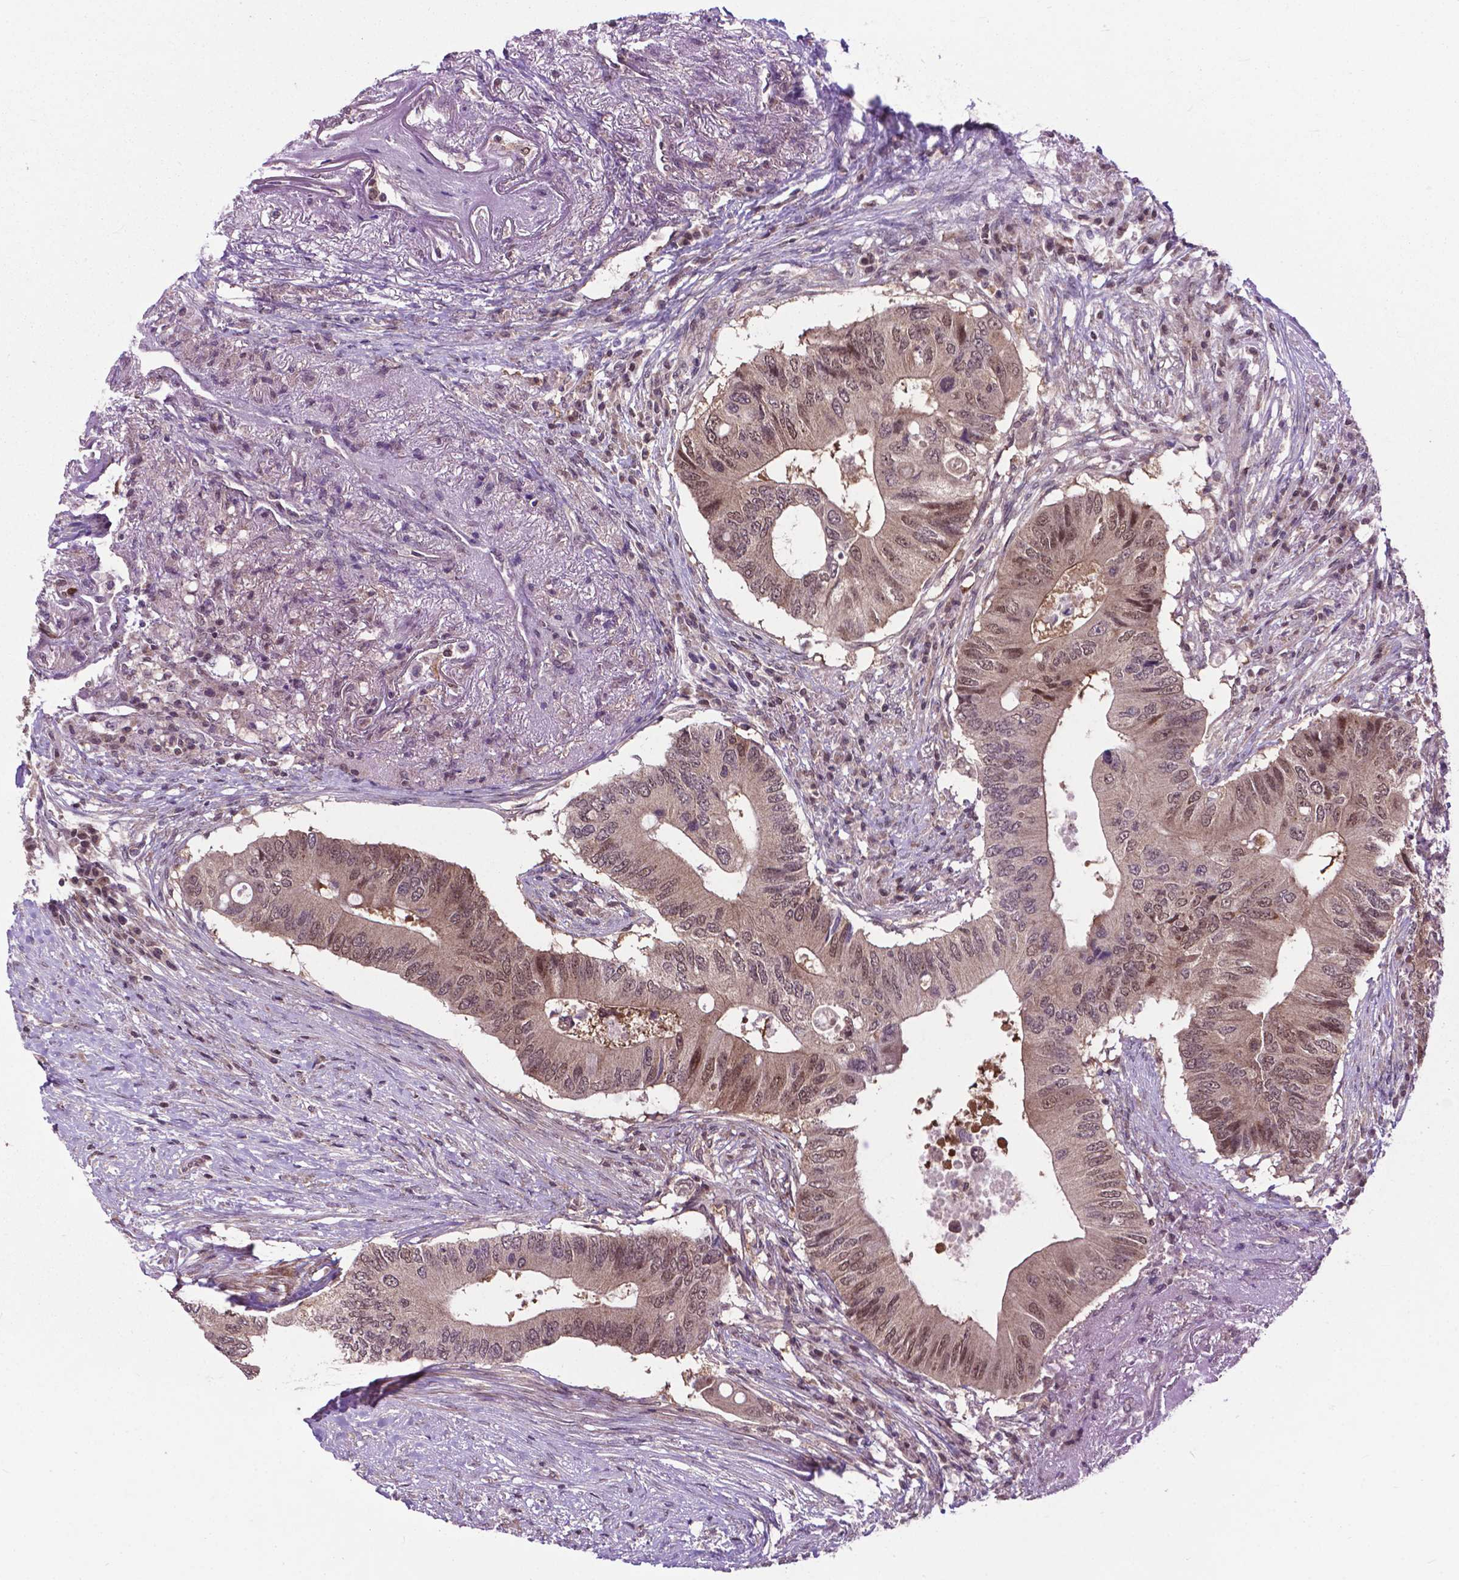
{"staining": {"intensity": "moderate", "quantity": "25%-75%", "location": "nuclear"}, "tissue": "colorectal cancer", "cell_type": "Tumor cells", "image_type": "cancer", "snomed": [{"axis": "morphology", "description": "Adenocarcinoma, NOS"}, {"axis": "topography", "description": "Colon"}], "caption": "Protein staining reveals moderate nuclear staining in about 25%-75% of tumor cells in colorectal adenocarcinoma. The protein of interest is shown in brown color, while the nuclei are stained blue.", "gene": "OTUB1", "patient": {"sex": "male", "age": 71}}